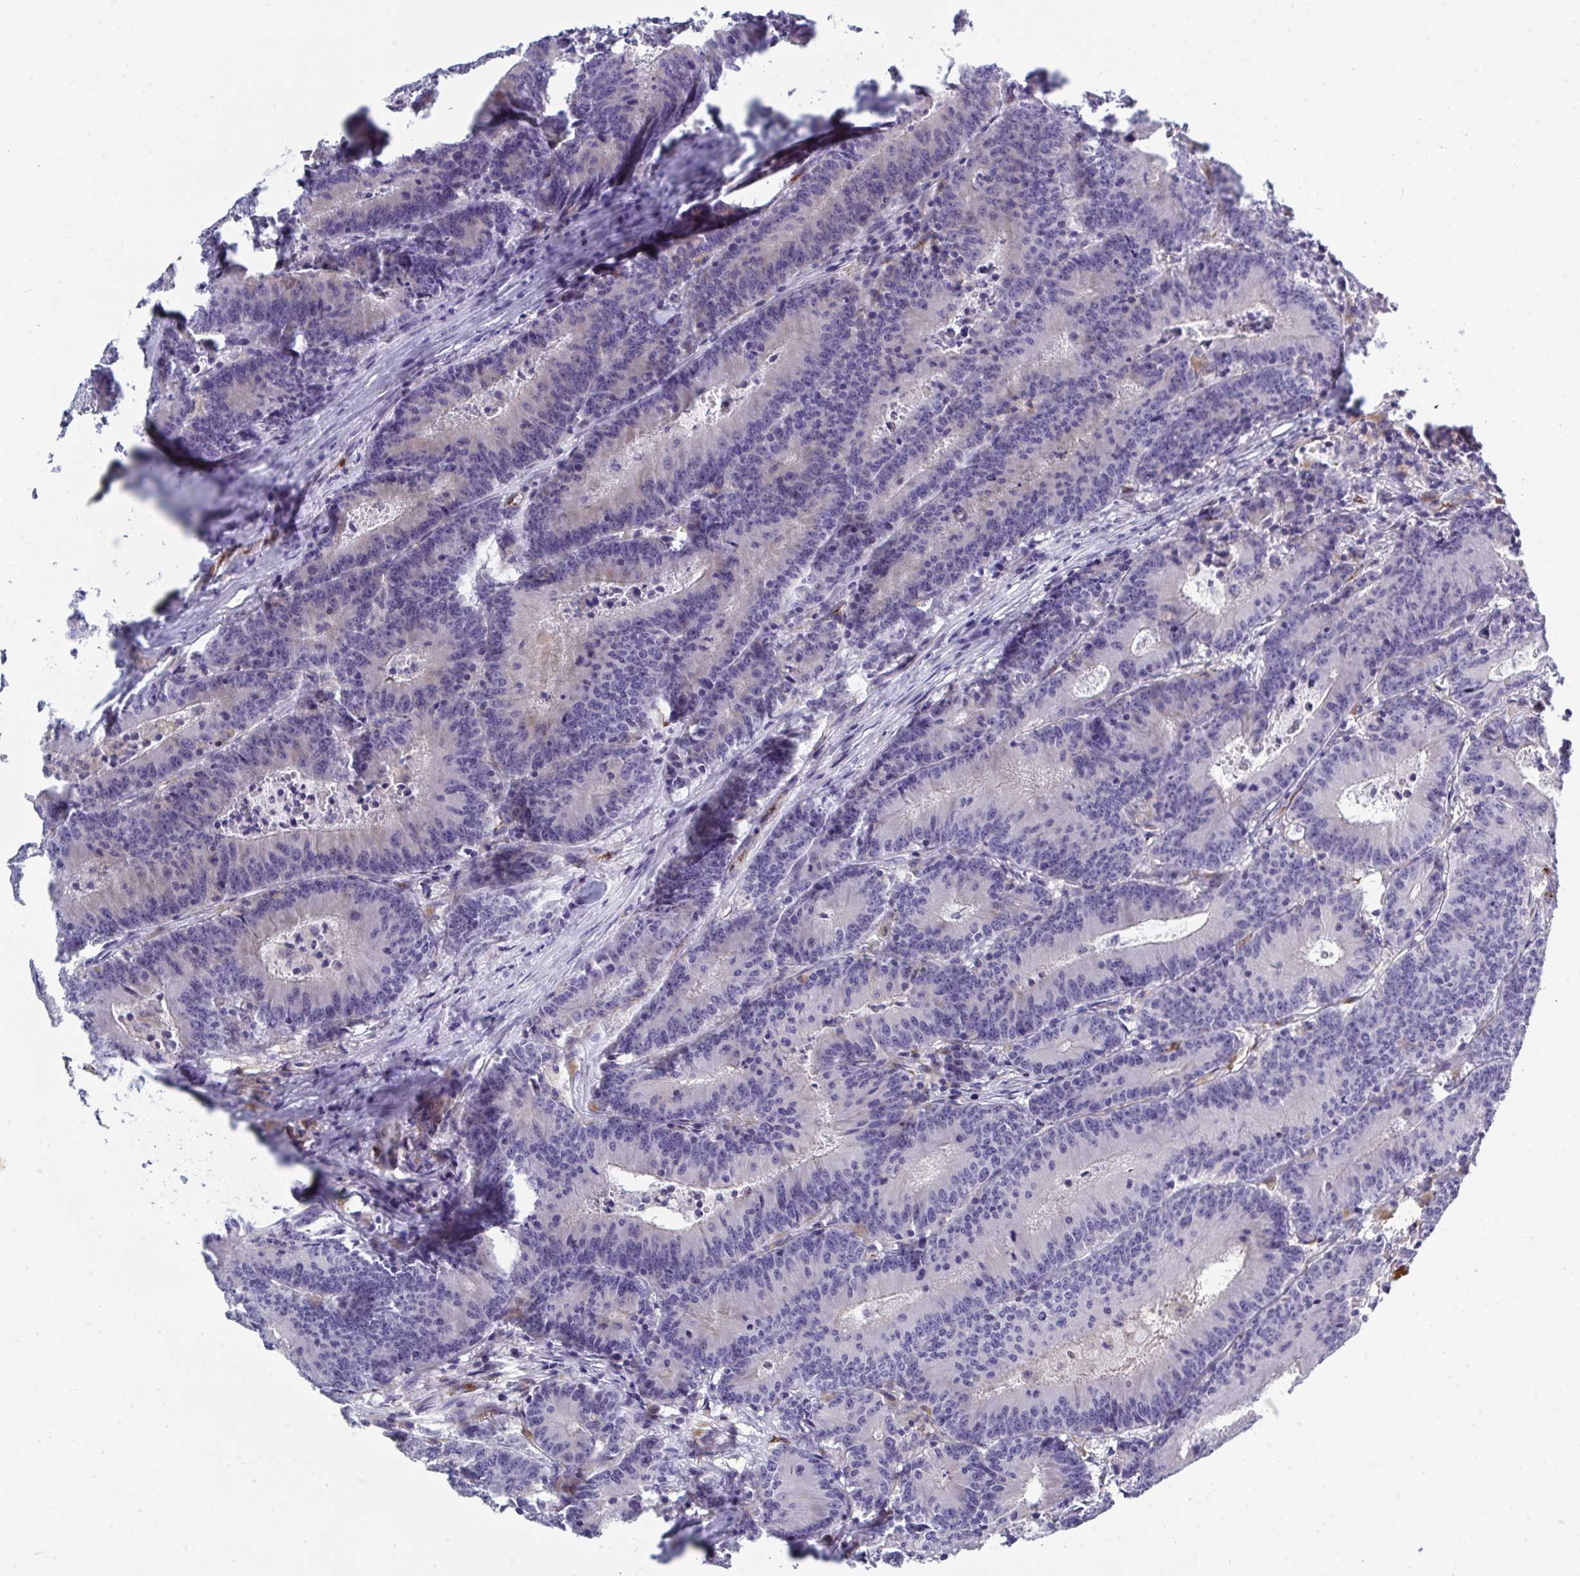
{"staining": {"intensity": "negative", "quantity": "none", "location": "none"}, "tissue": "colorectal cancer", "cell_type": "Tumor cells", "image_type": "cancer", "snomed": [{"axis": "morphology", "description": "Adenocarcinoma, NOS"}, {"axis": "topography", "description": "Colon"}], "caption": "Image shows no protein staining in tumor cells of colorectal cancer (adenocarcinoma) tissue.", "gene": "TOR1AIP2", "patient": {"sex": "female", "age": 78}}